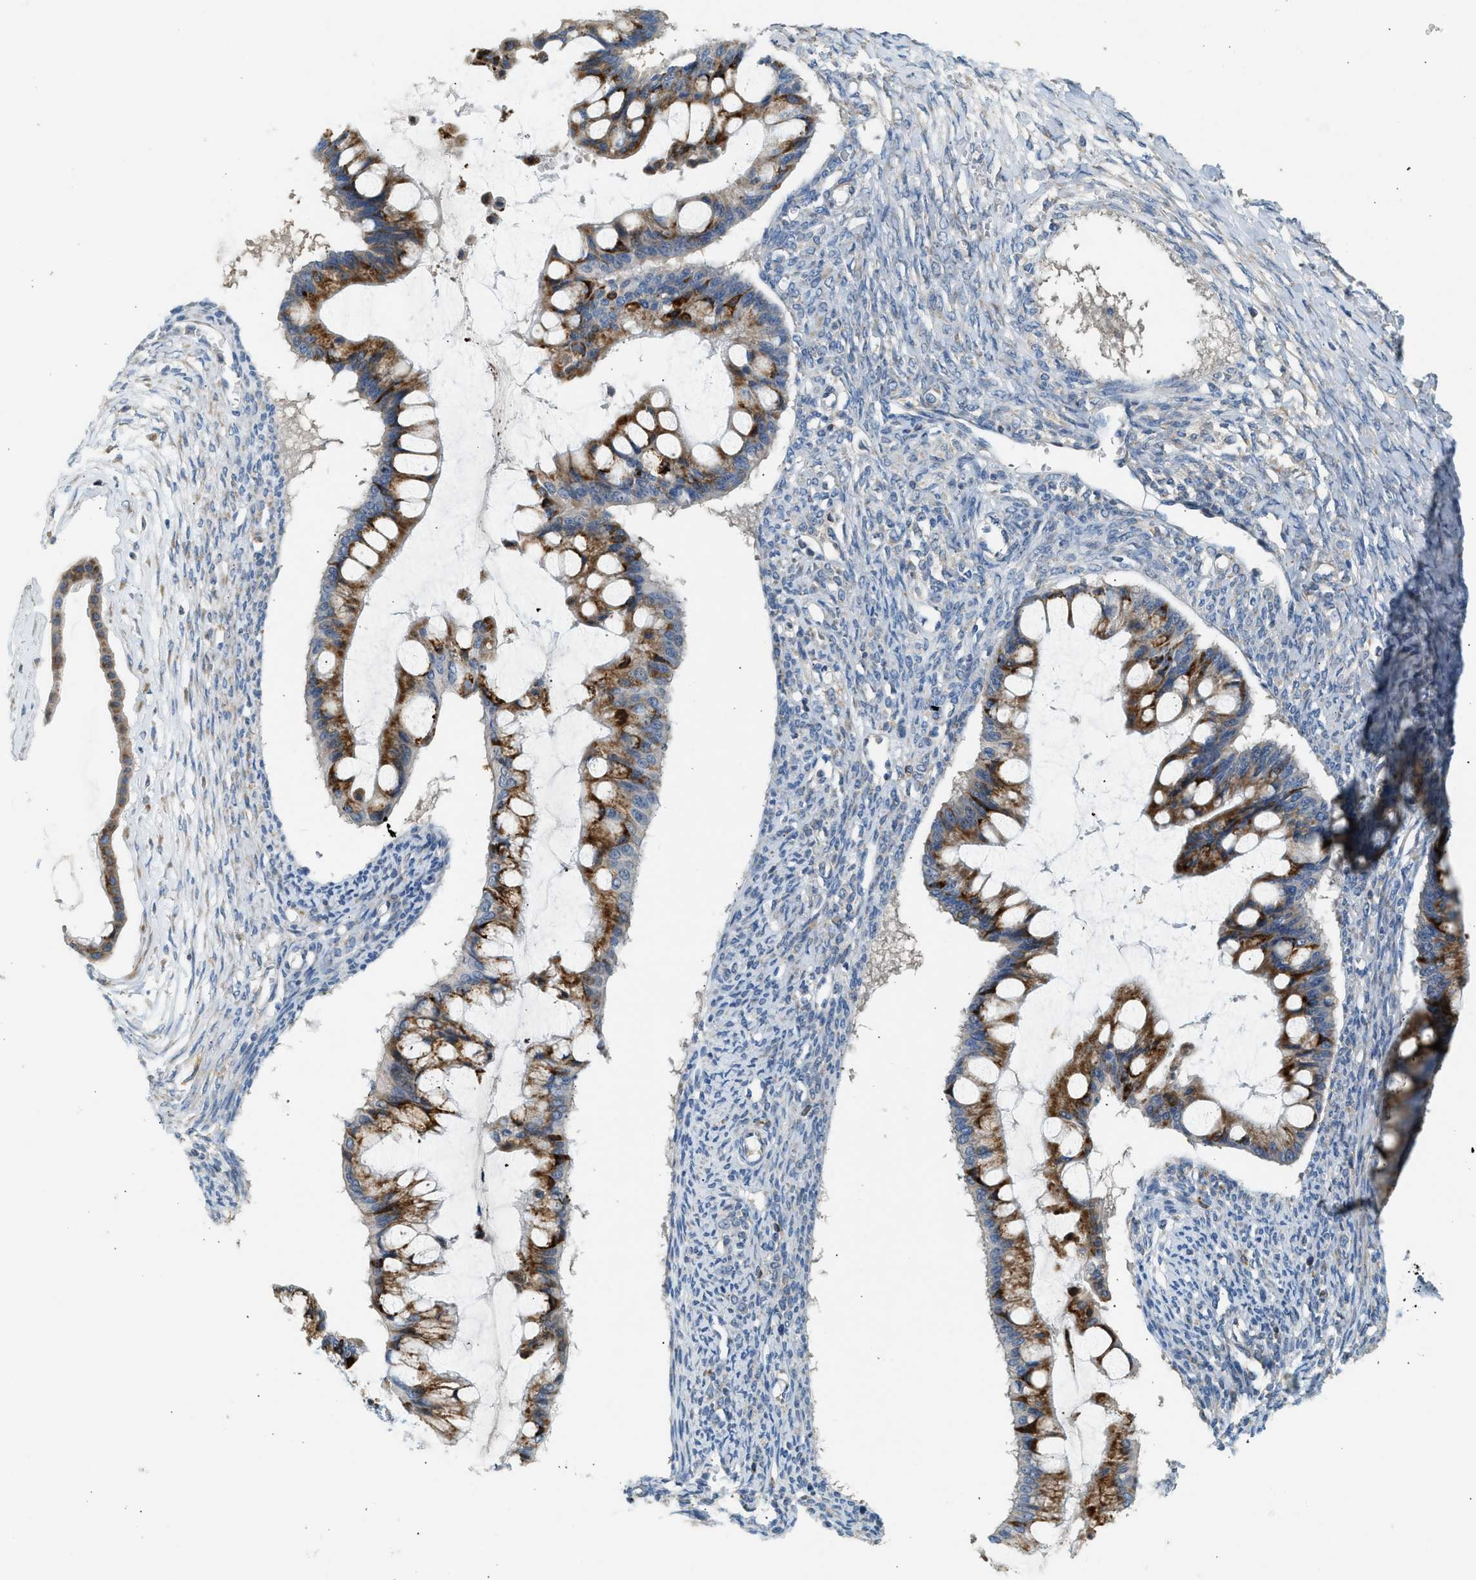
{"staining": {"intensity": "strong", "quantity": ">75%", "location": "cytoplasmic/membranous"}, "tissue": "ovarian cancer", "cell_type": "Tumor cells", "image_type": "cancer", "snomed": [{"axis": "morphology", "description": "Cystadenocarcinoma, mucinous, NOS"}, {"axis": "topography", "description": "Ovary"}], "caption": "An image showing strong cytoplasmic/membranous positivity in approximately >75% of tumor cells in ovarian mucinous cystadenocarcinoma, as visualized by brown immunohistochemical staining.", "gene": "CTSB", "patient": {"sex": "female", "age": 73}}